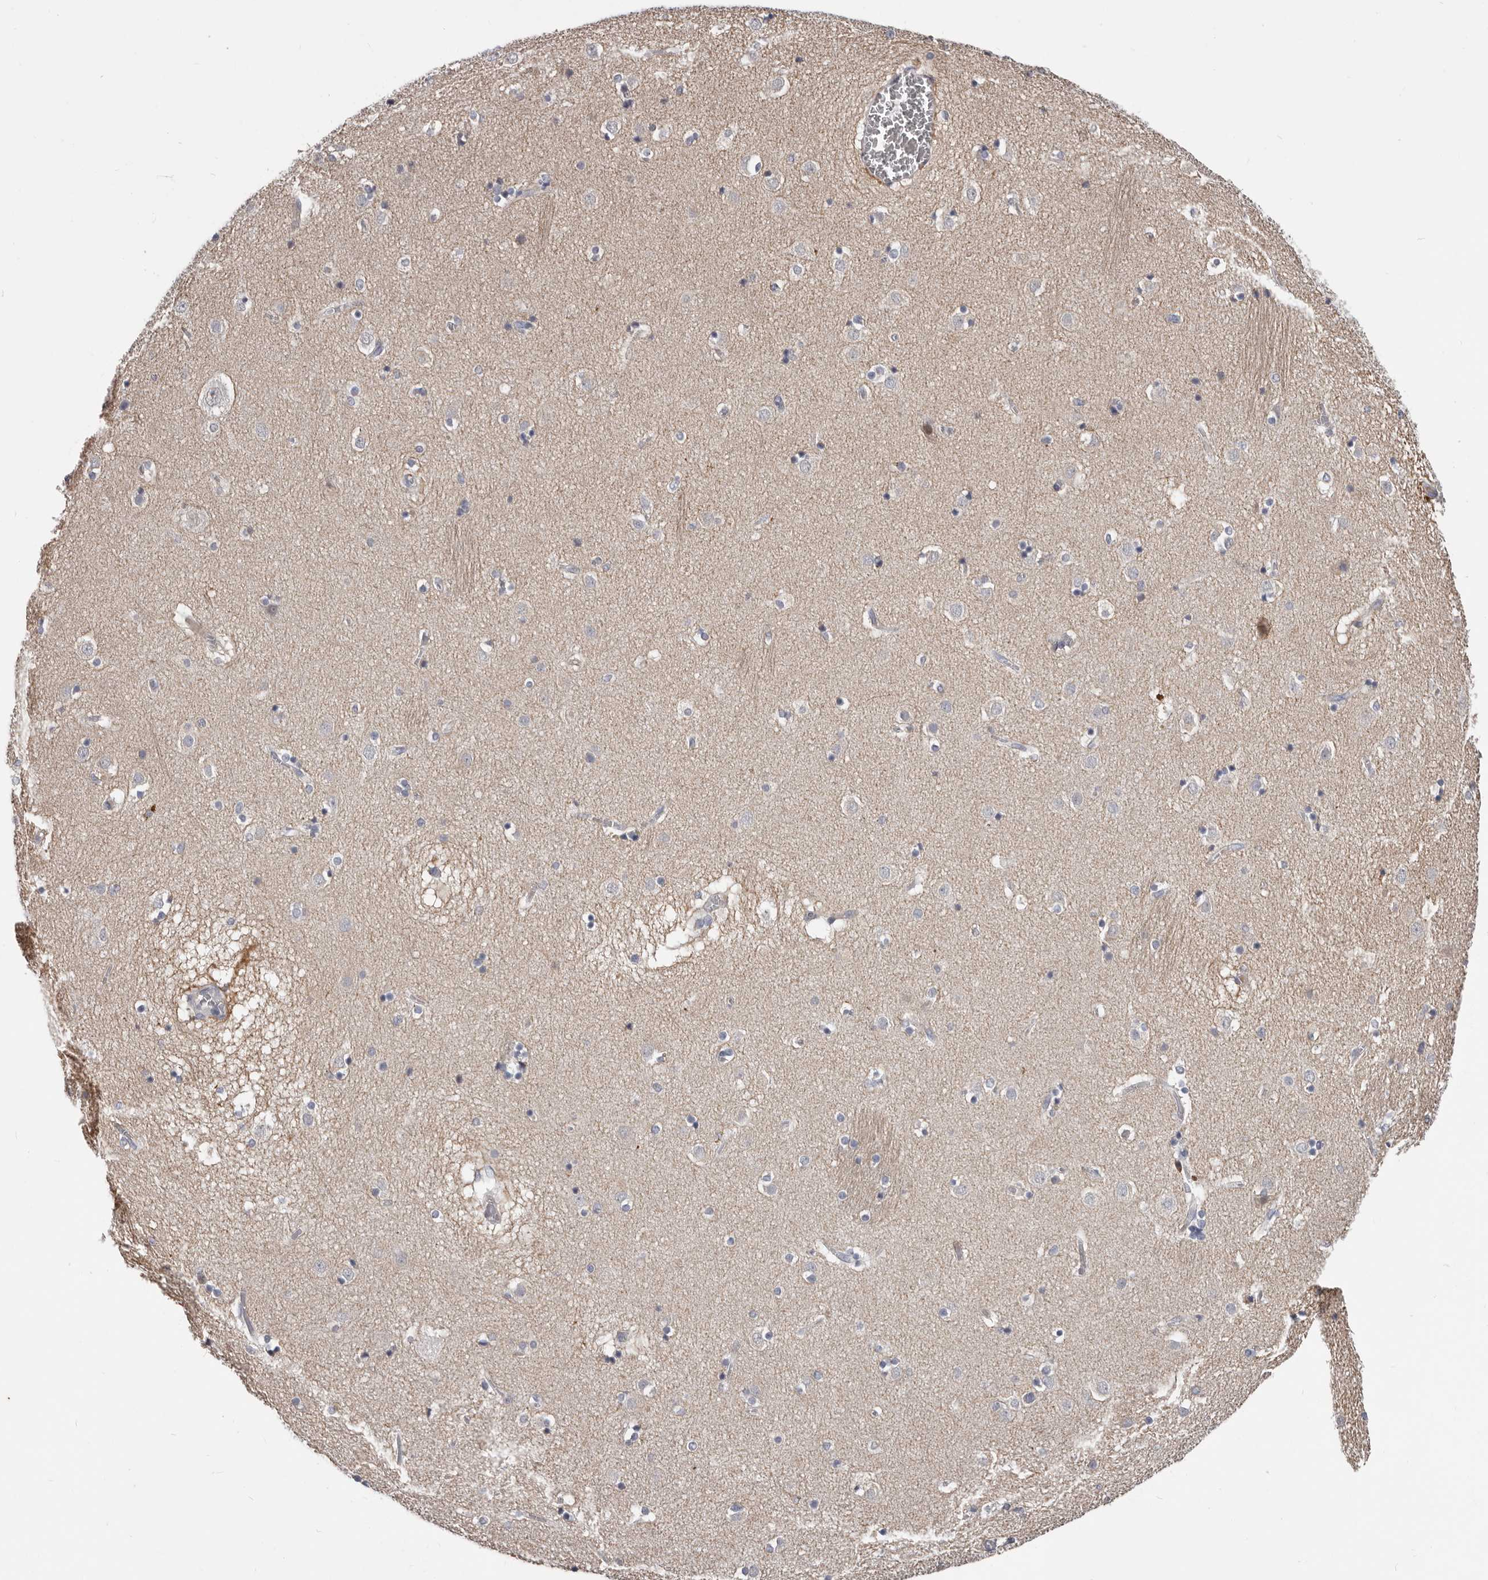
{"staining": {"intensity": "negative", "quantity": "none", "location": "none"}, "tissue": "caudate", "cell_type": "Glial cells", "image_type": "normal", "snomed": [{"axis": "morphology", "description": "Normal tissue, NOS"}, {"axis": "topography", "description": "Lateral ventricle wall"}], "caption": "High magnification brightfield microscopy of normal caudate stained with DAB (brown) and counterstained with hematoxylin (blue): glial cells show no significant positivity. (DAB (3,3'-diaminobenzidine) immunohistochemistry, high magnification).", "gene": "RNF217", "patient": {"sex": "male", "age": 70}}